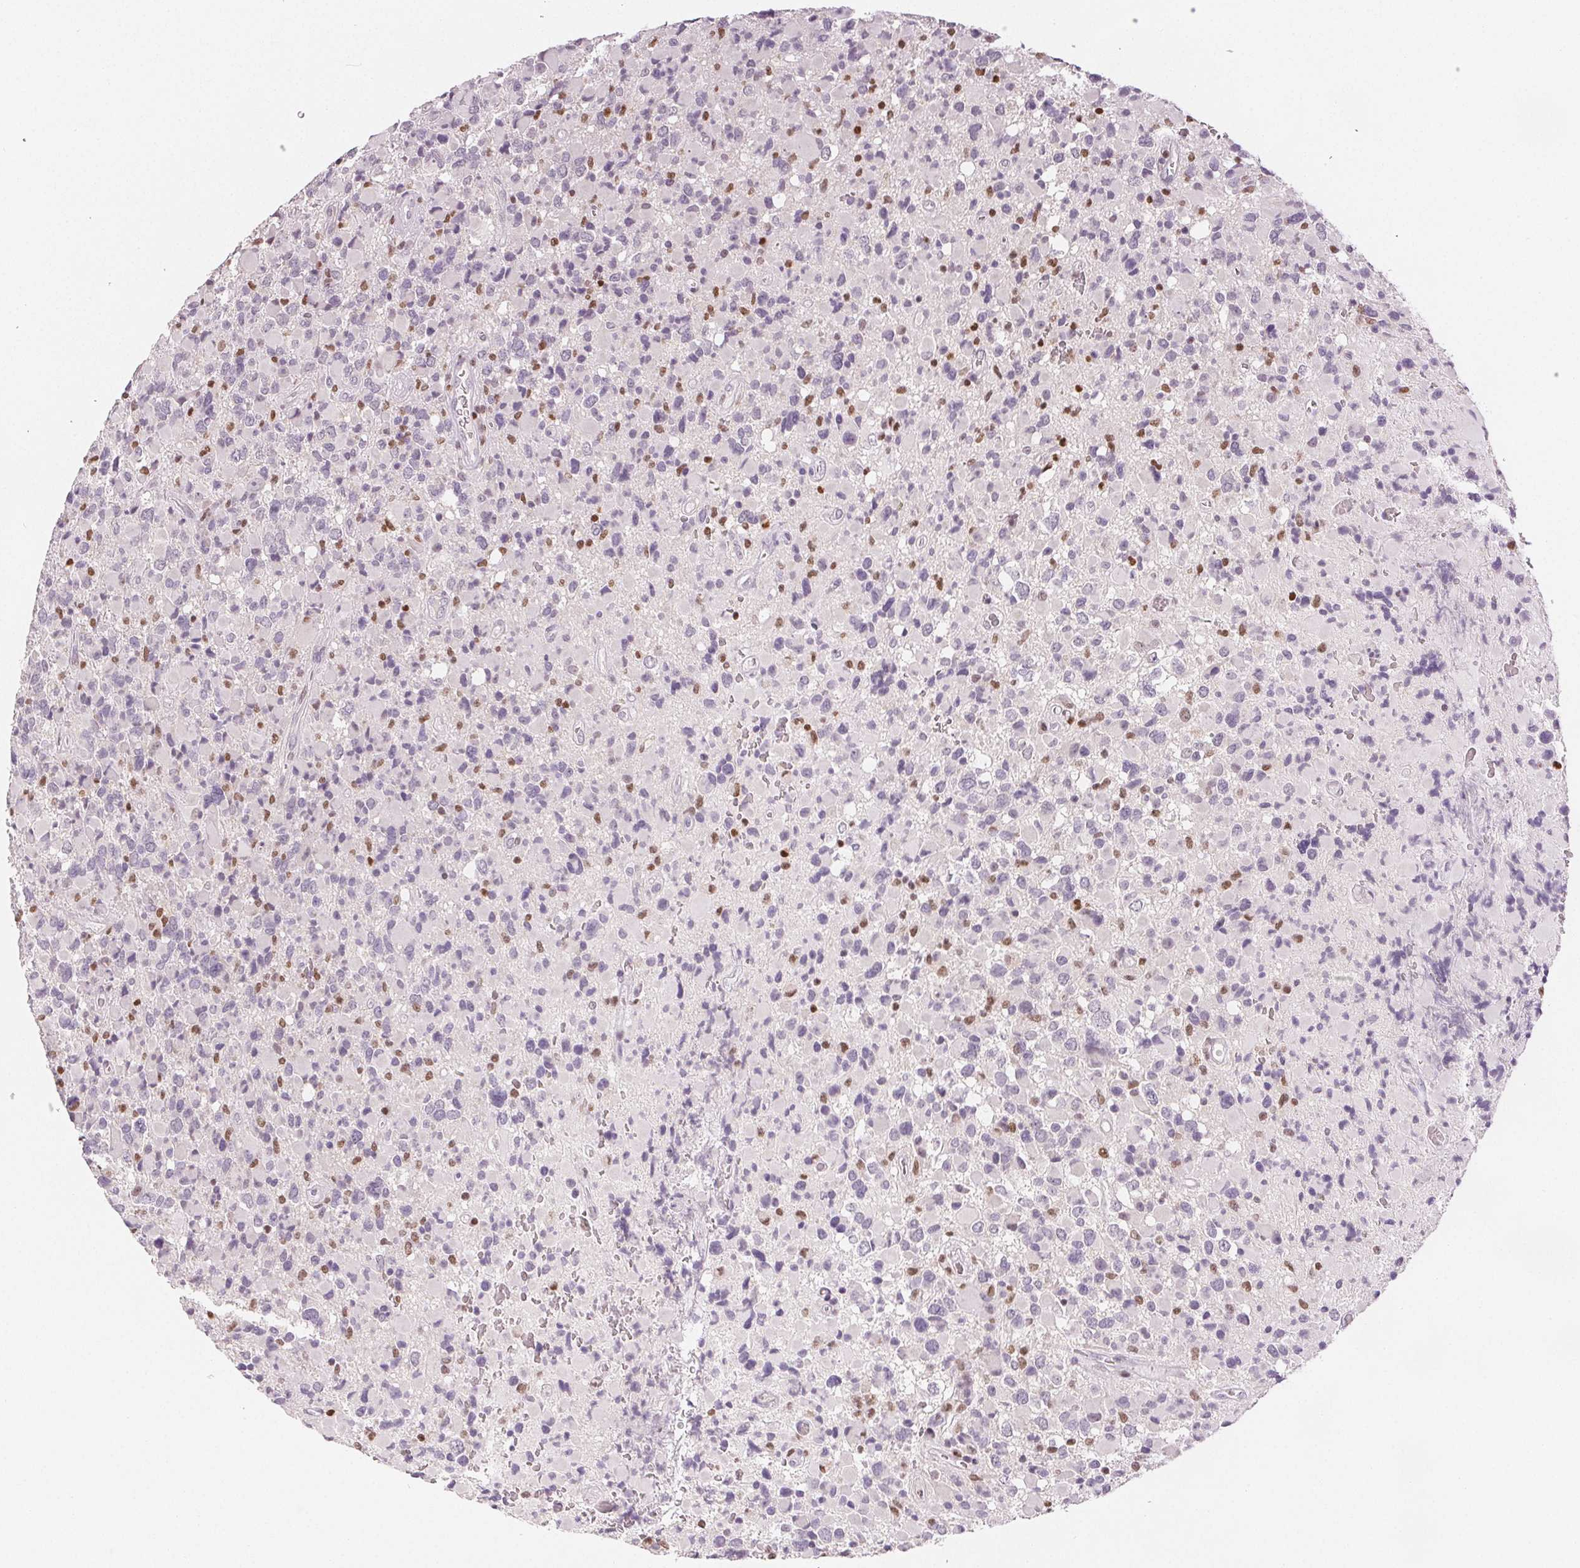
{"staining": {"intensity": "negative", "quantity": "none", "location": "none"}, "tissue": "glioma", "cell_type": "Tumor cells", "image_type": "cancer", "snomed": [{"axis": "morphology", "description": "Glioma, malignant, High grade"}, {"axis": "topography", "description": "Brain"}], "caption": "DAB (3,3'-diaminobenzidine) immunohistochemical staining of malignant glioma (high-grade) exhibits no significant staining in tumor cells.", "gene": "RUNX2", "patient": {"sex": "female", "age": 40}}